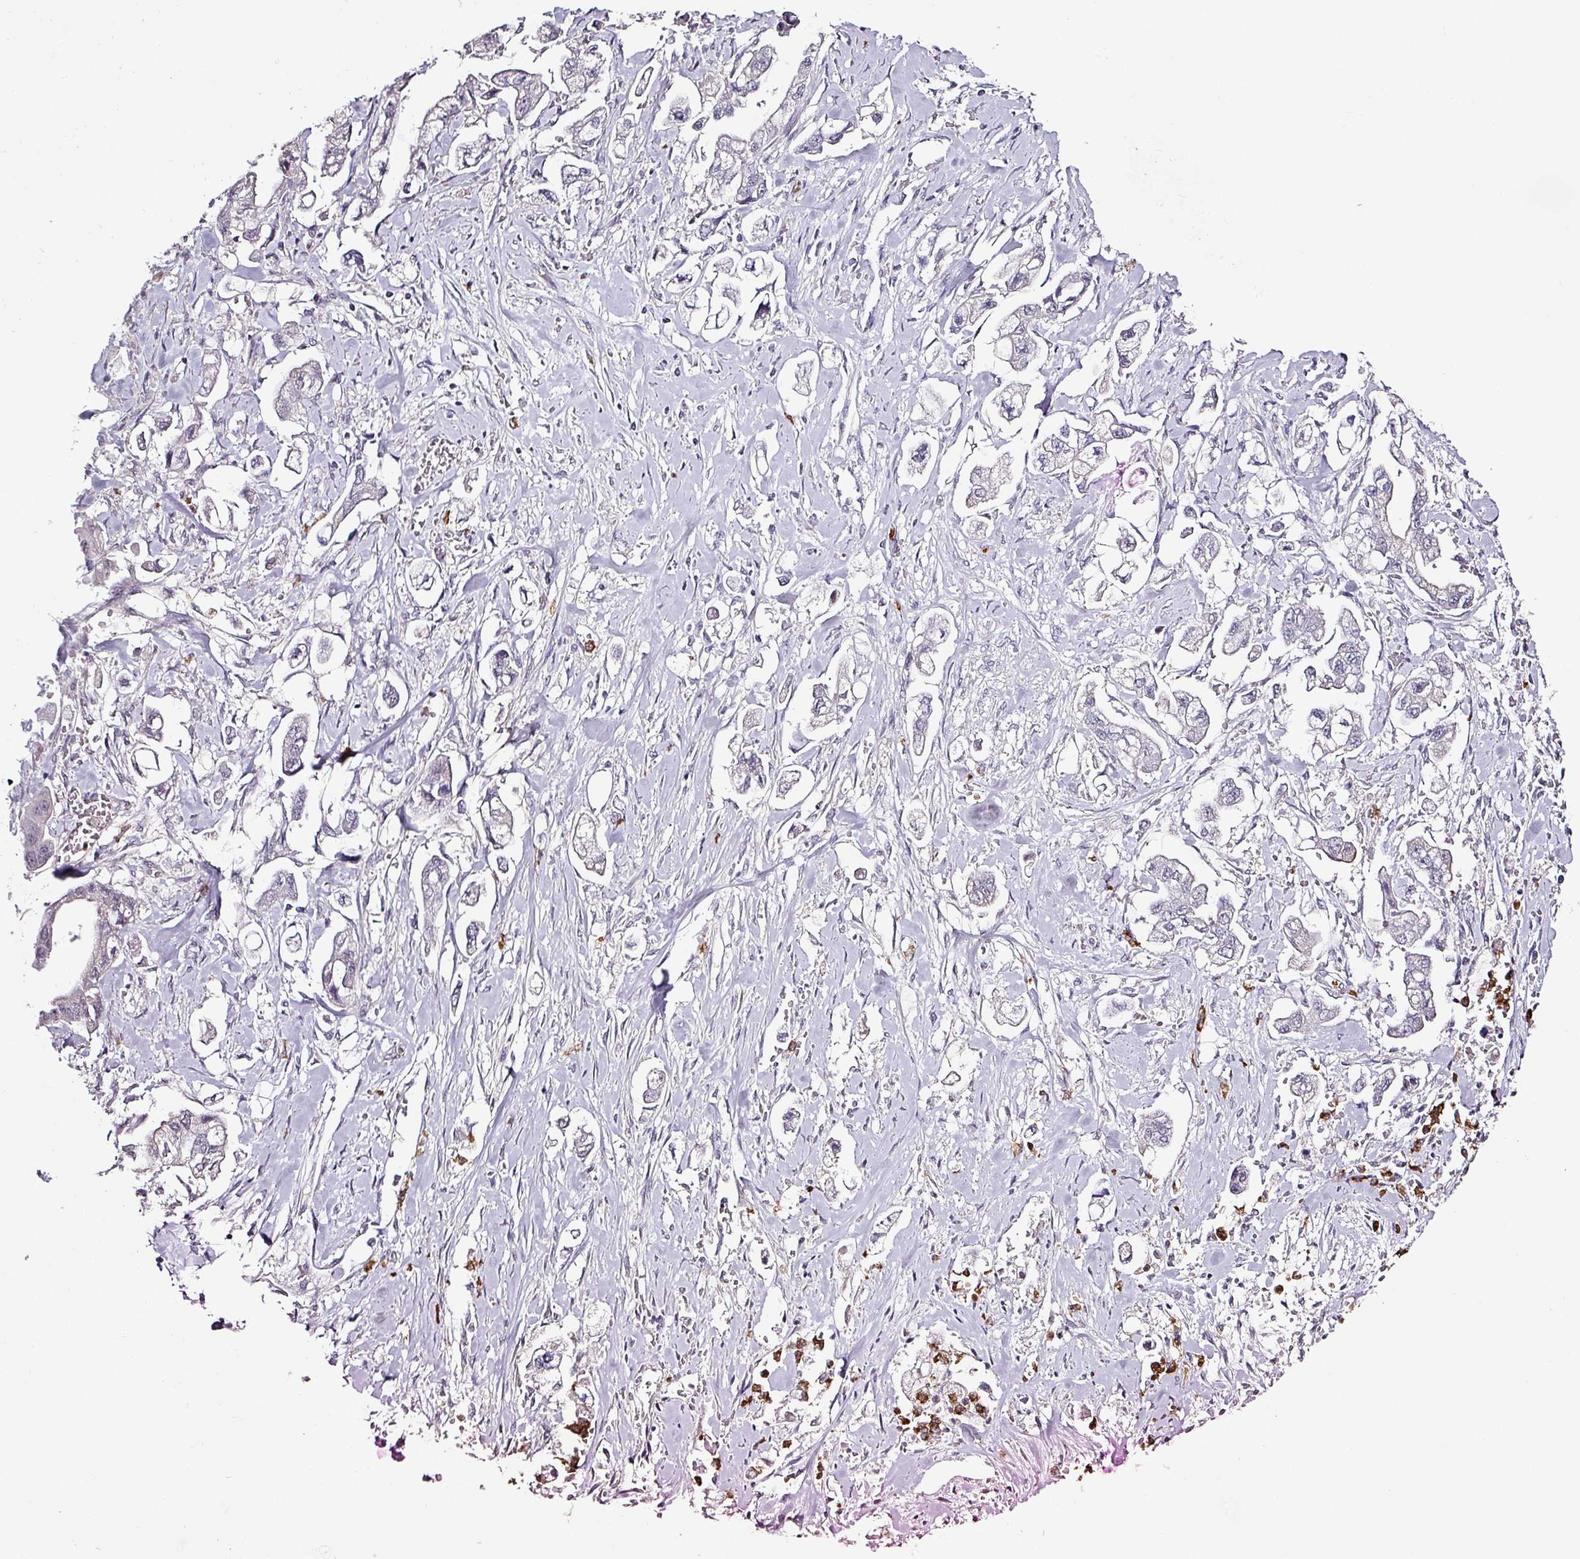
{"staining": {"intensity": "negative", "quantity": "none", "location": "none"}, "tissue": "stomach cancer", "cell_type": "Tumor cells", "image_type": "cancer", "snomed": [{"axis": "morphology", "description": "Adenocarcinoma, NOS"}, {"axis": "topography", "description": "Stomach"}], "caption": "Protein analysis of adenocarcinoma (stomach) displays no significant expression in tumor cells. (Stains: DAB (3,3'-diaminobenzidine) immunohistochemistry with hematoxylin counter stain, Microscopy: brightfield microscopy at high magnification).", "gene": "MAGEC3", "patient": {"sex": "male", "age": 62}}